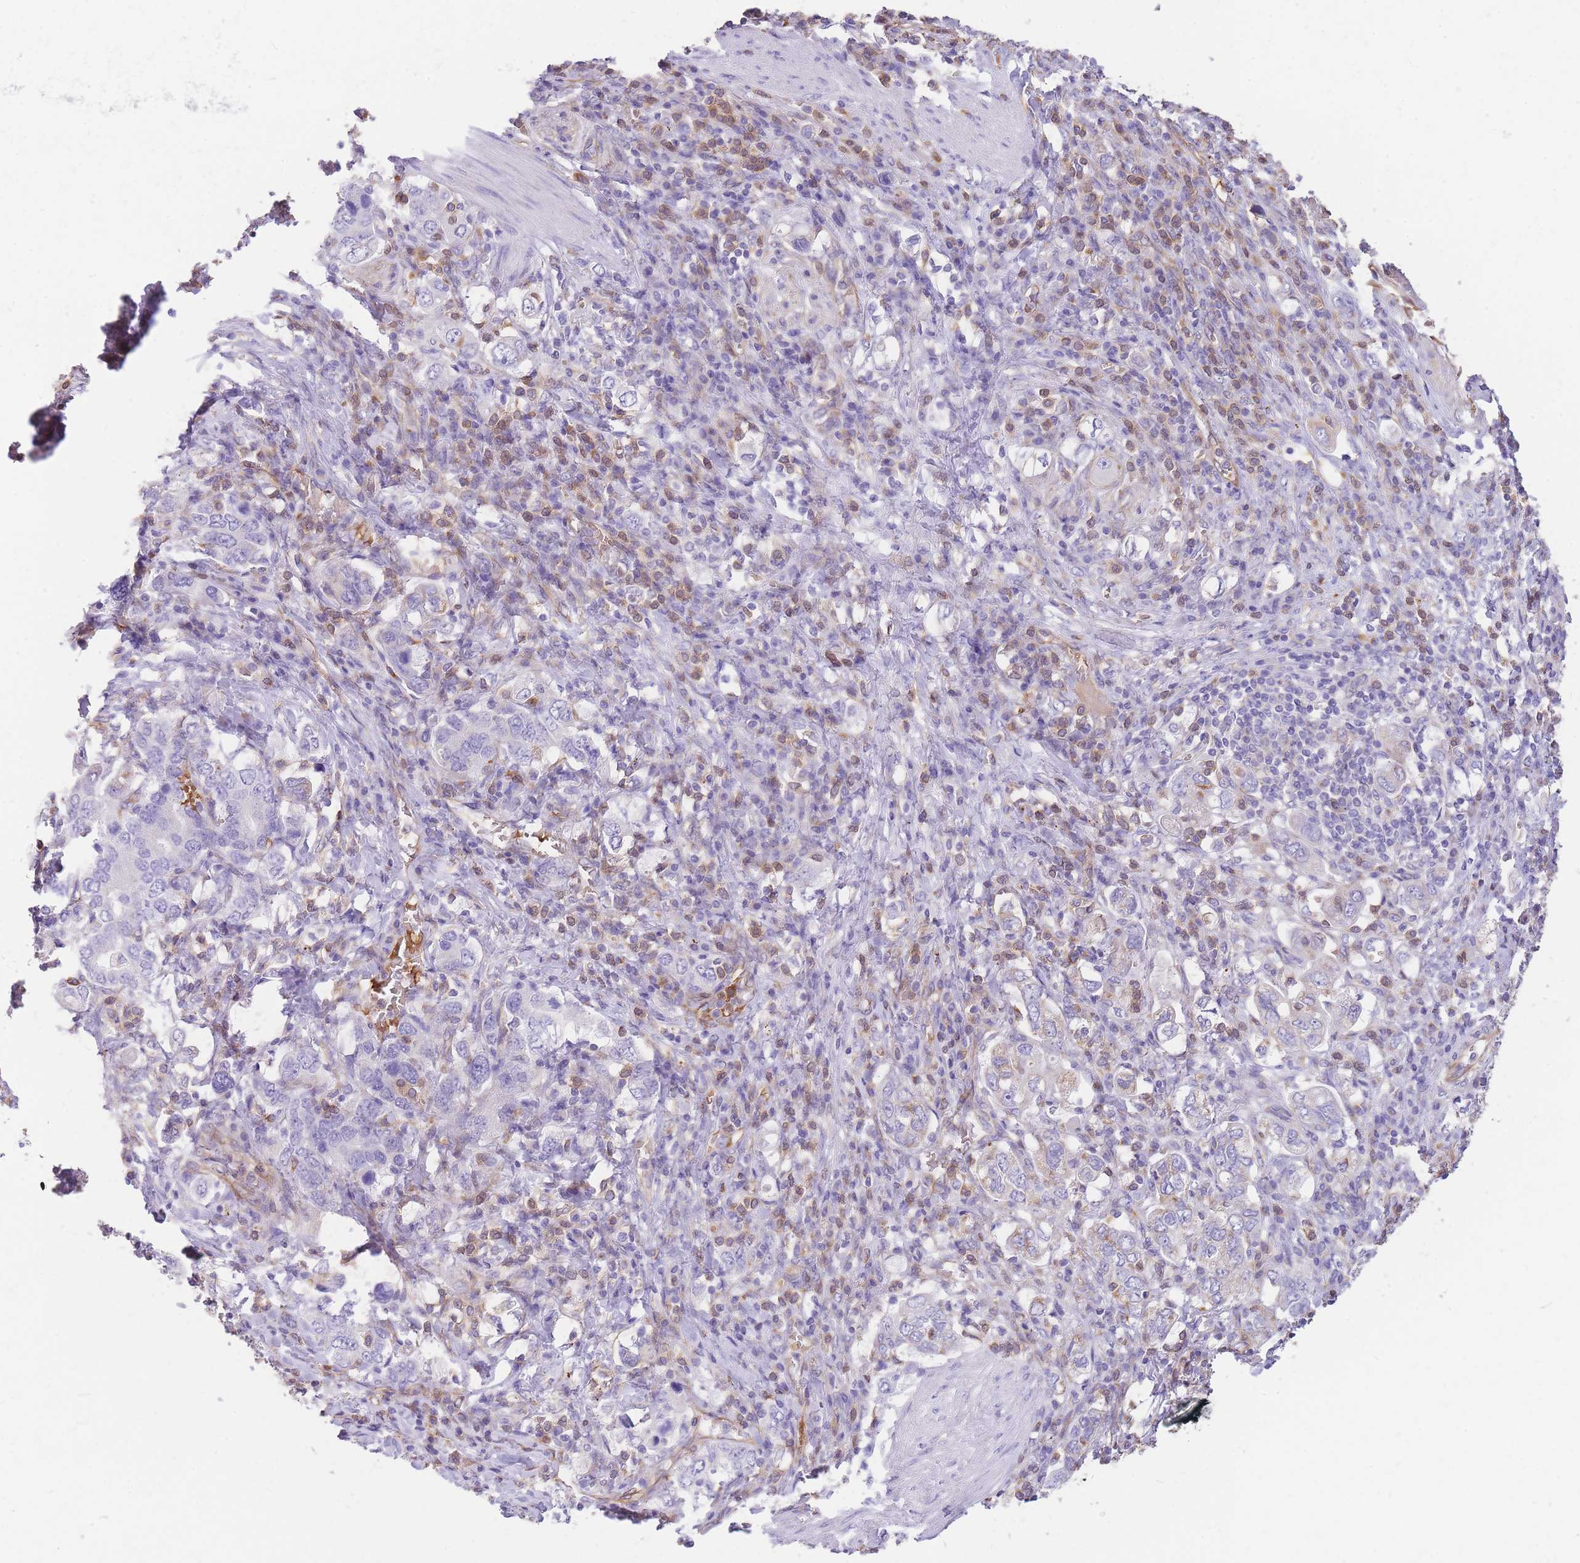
{"staining": {"intensity": "negative", "quantity": "none", "location": "none"}, "tissue": "stomach cancer", "cell_type": "Tumor cells", "image_type": "cancer", "snomed": [{"axis": "morphology", "description": "Adenocarcinoma, NOS"}, {"axis": "topography", "description": "Stomach, upper"}, {"axis": "topography", "description": "Stomach"}], "caption": "Immunohistochemistry micrograph of human adenocarcinoma (stomach) stained for a protein (brown), which demonstrates no expression in tumor cells.", "gene": "ANKRD53", "patient": {"sex": "male", "age": 62}}